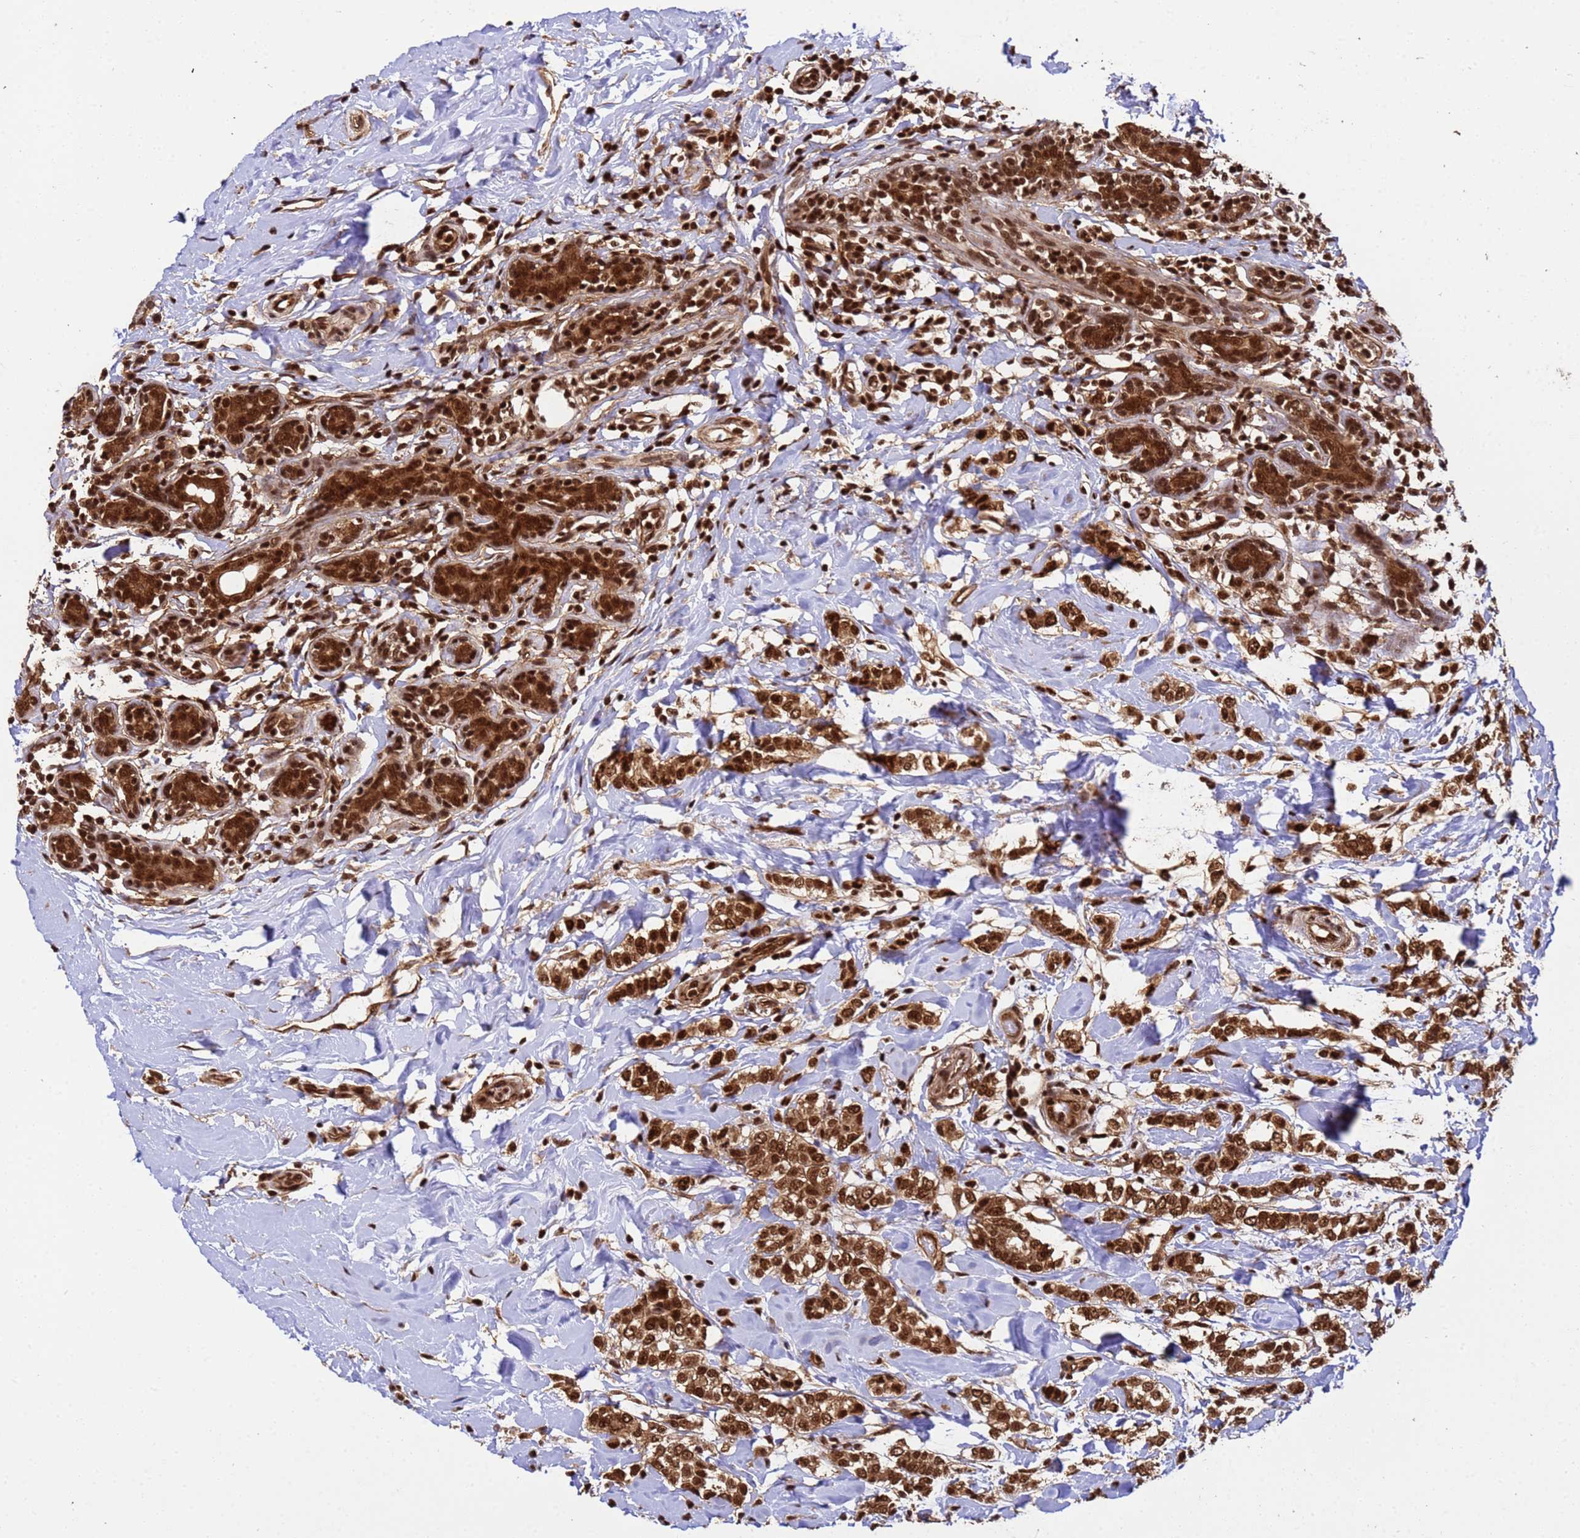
{"staining": {"intensity": "strong", "quantity": ">75%", "location": "cytoplasmic/membranous,nuclear"}, "tissue": "breast cancer", "cell_type": "Tumor cells", "image_type": "cancer", "snomed": [{"axis": "morphology", "description": "Normal tissue, NOS"}, {"axis": "morphology", "description": "Lobular carcinoma"}, {"axis": "topography", "description": "Breast"}], "caption": "Breast cancer (lobular carcinoma) stained with immunohistochemistry demonstrates strong cytoplasmic/membranous and nuclear staining in about >75% of tumor cells. The staining is performed using DAB (3,3'-diaminobenzidine) brown chromogen to label protein expression. The nuclei are counter-stained blue using hematoxylin.", "gene": "SYF2", "patient": {"sex": "female", "age": 47}}